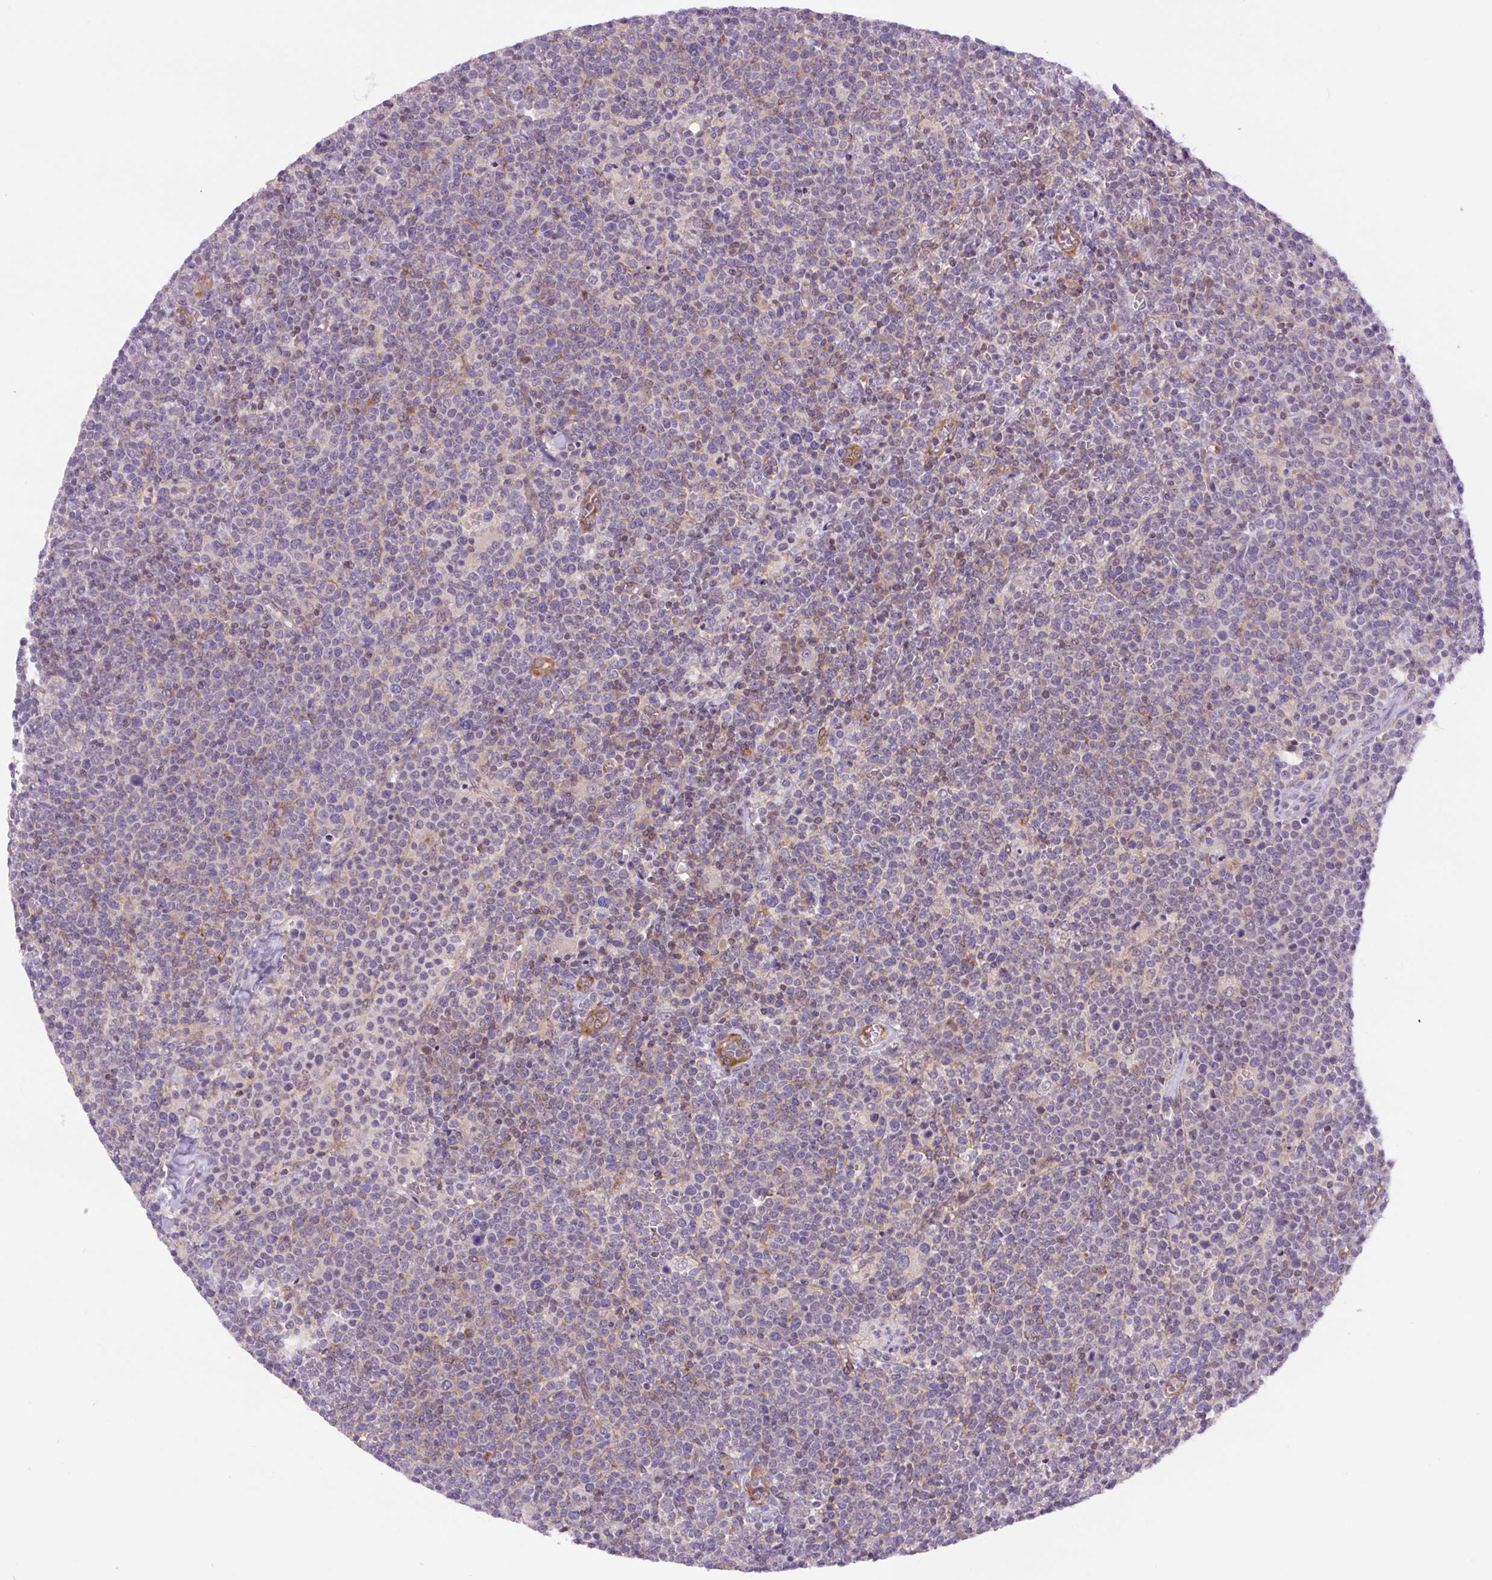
{"staining": {"intensity": "negative", "quantity": "none", "location": "none"}, "tissue": "lymphoma", "cell_type": "Tumor cells", "image_type": "cancer", "snomed": [{"axis": "morphology", "description": "Malignant lymphoma, non-Hodgkin's type, High grade"}, {"axis": "topography", "description": "Lymph node"}], "caption": "Immunohistochemical staining of human lymphoma demonstrates no significant positivity in tumor cells.", "gene": "MINK1", "patient": {"sex": "male", "age": 61}}